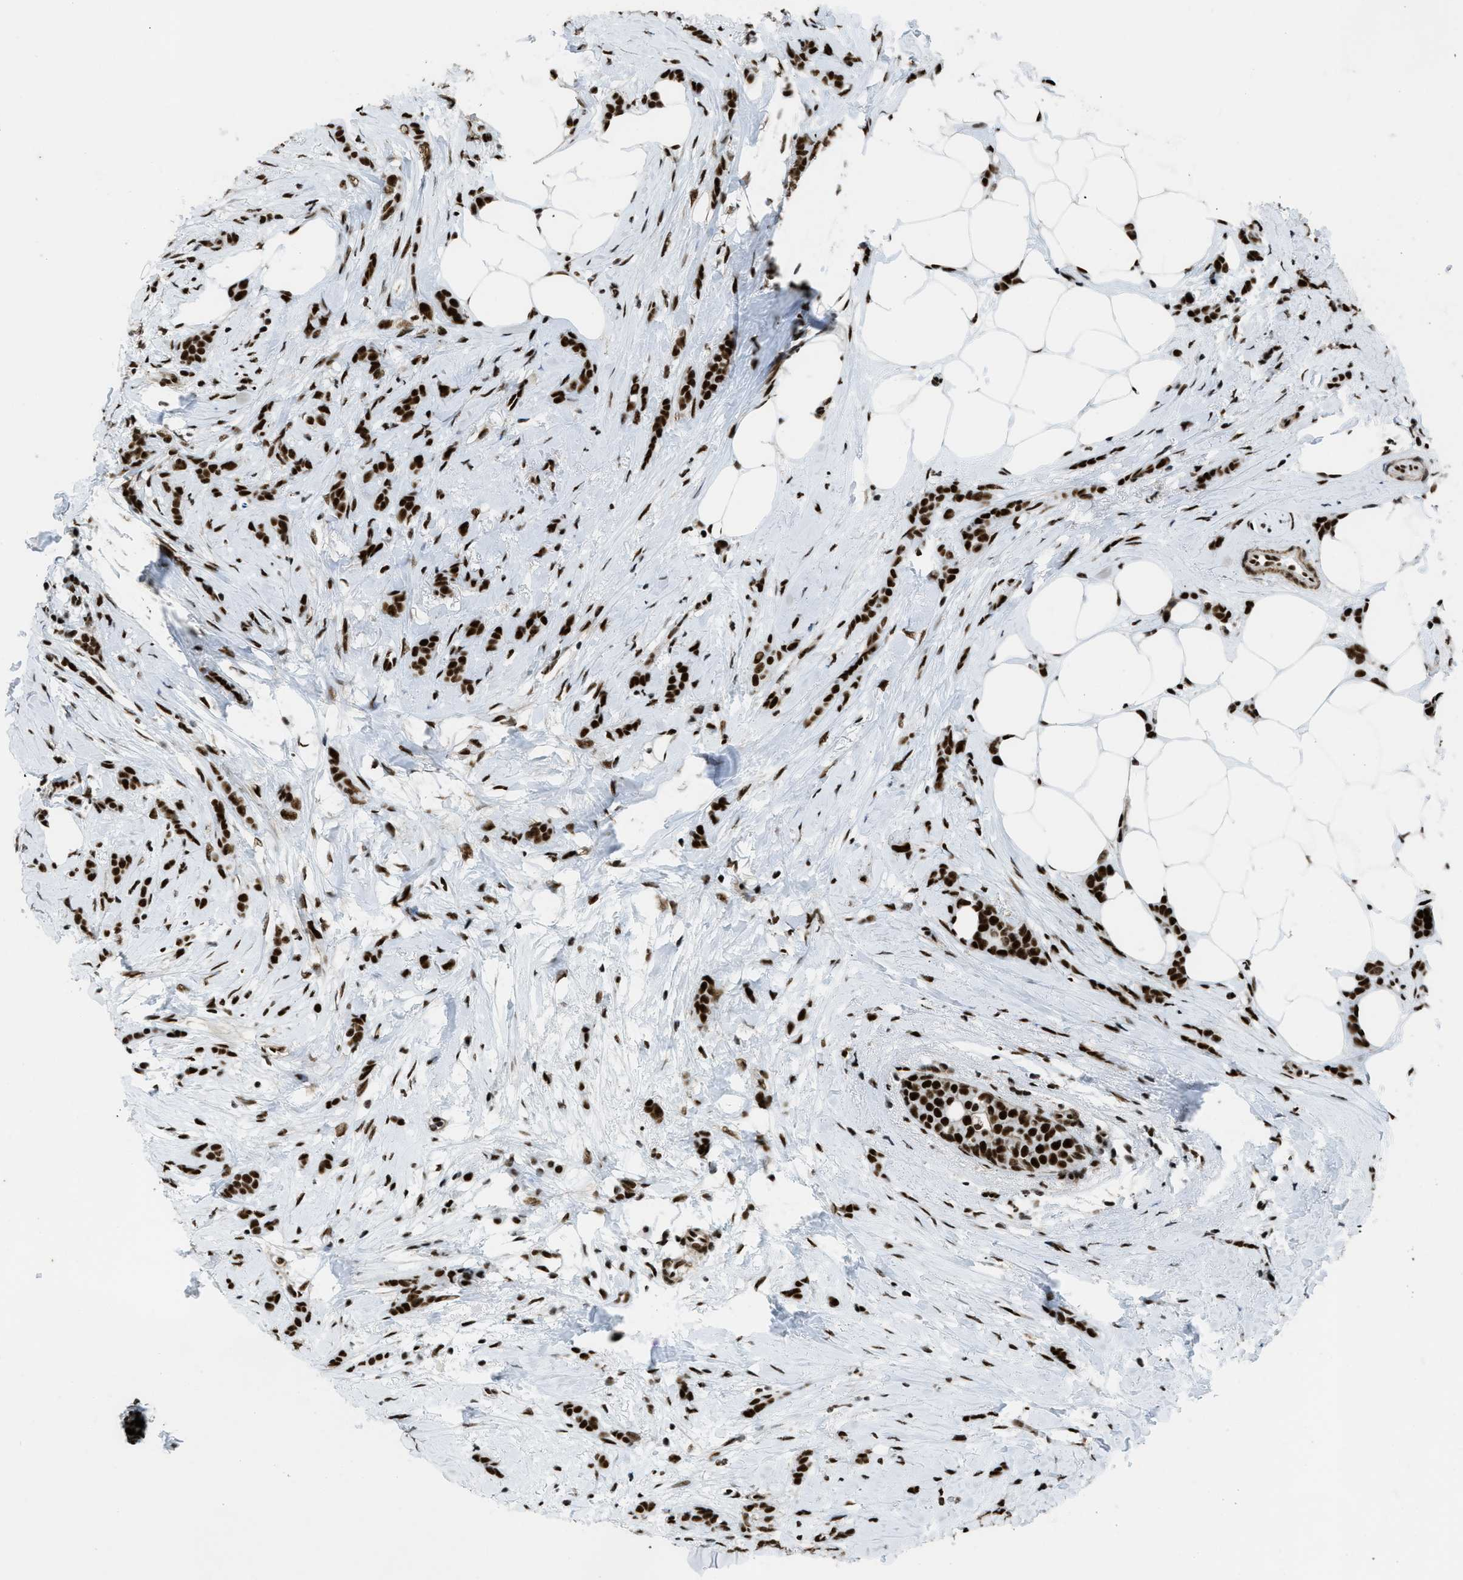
{"staining": {"intensity": "strong", "quantity": ">75%", "location": "nuclear"}, "tissue": "breast cancer", "cell_type": "Tumor cells", "image_type": "cancer", "snomed": [{"axis": "morphology", "description": "Lobular carcinoma, in situ"}, {"axis": "morphology", "description": "Lobular carcinoma"}, {"axis": "topography", "description": "Breast"}], "caption": "Tumor cells exhibit high levels of strong nuclear staining in approximately >75% of cells in human breast cancer.", "gene": "ZNF207", "patient": {"sex": "female", "age": 41}}